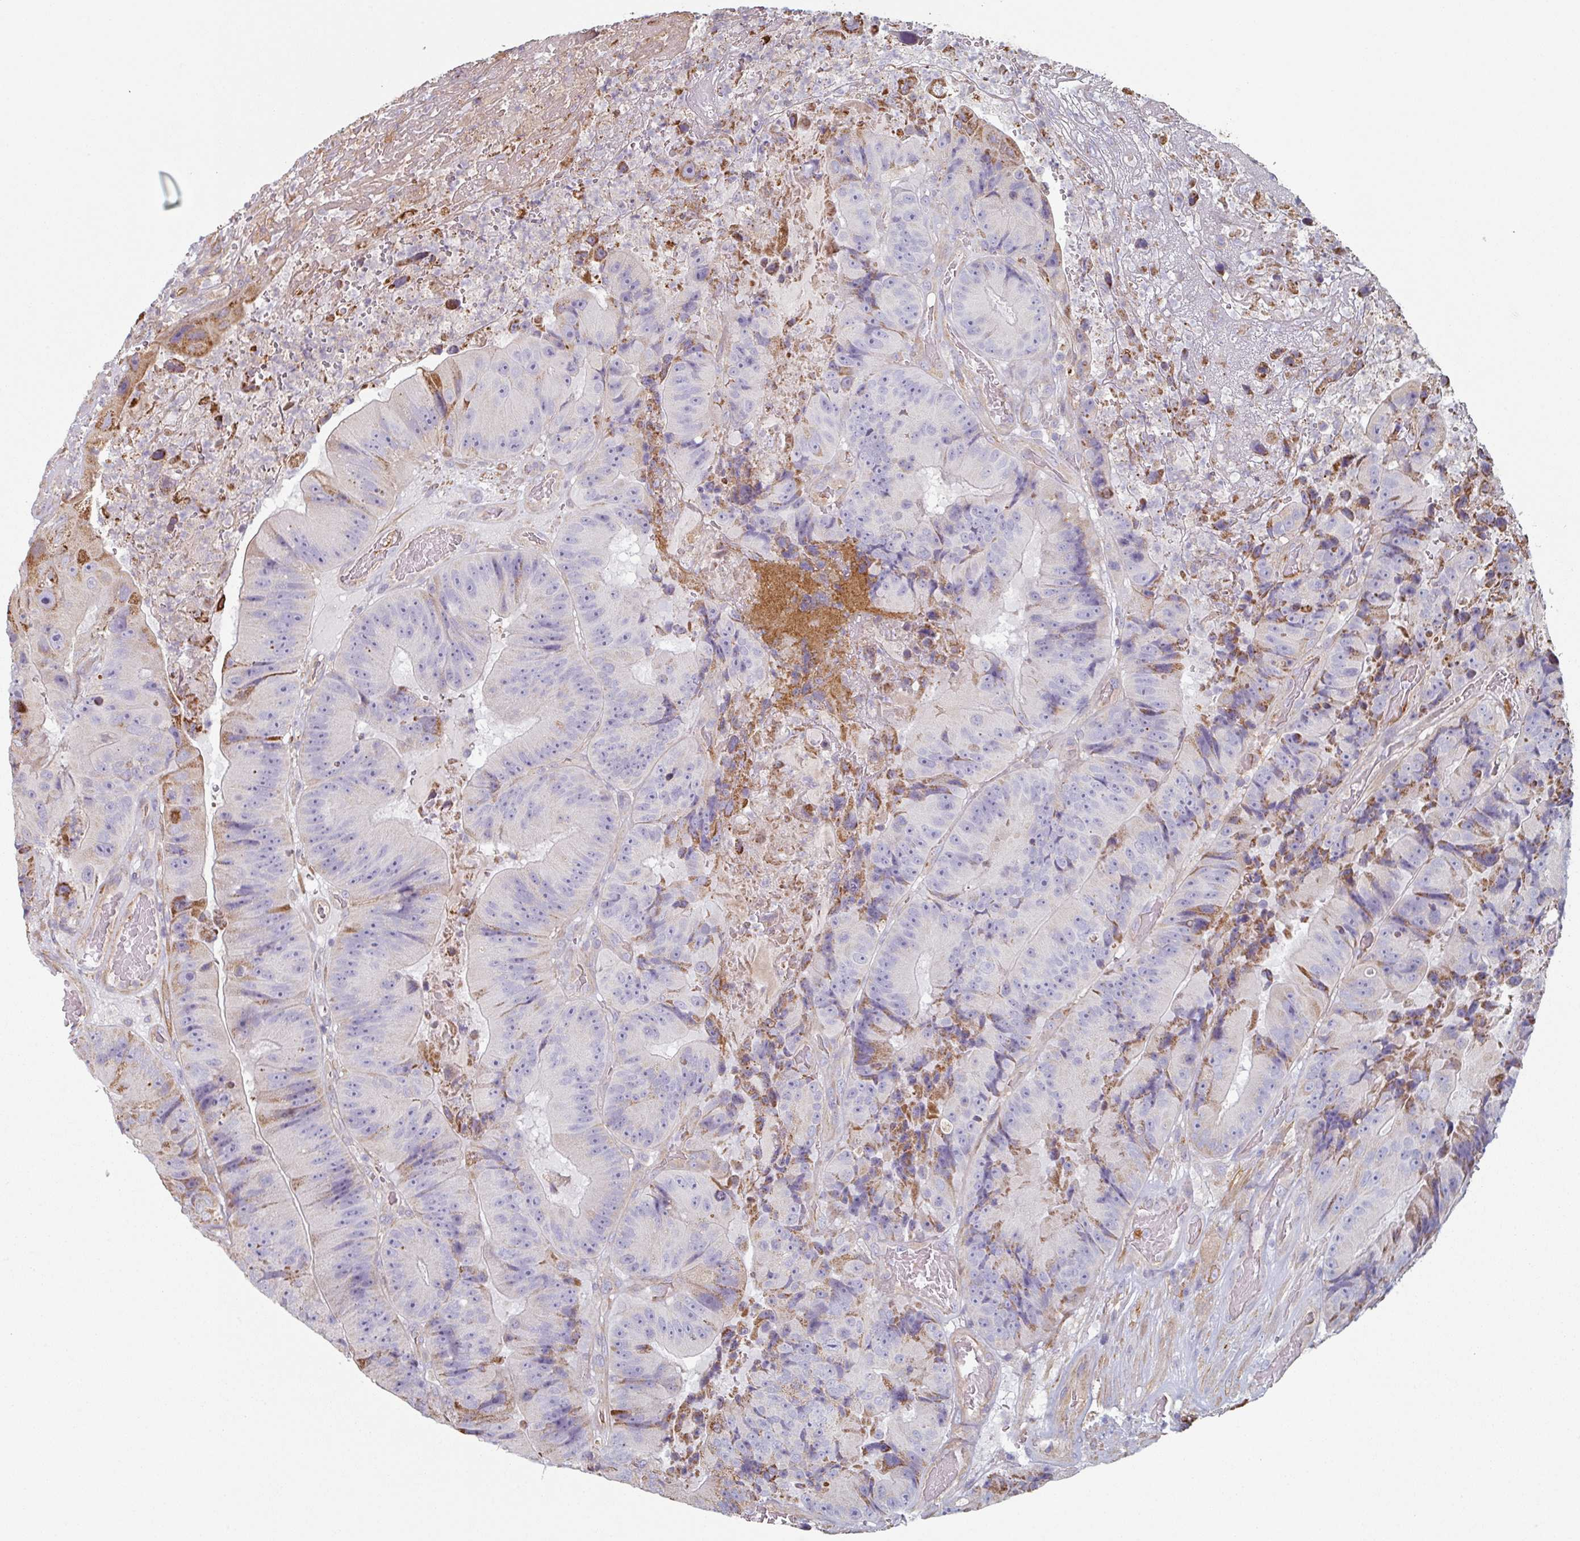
{"staining": {"intensity": "moderate", "quantity": "25%-75%", "location": "cytoplasmic/membranous"}, "tissue": "colorectal cancer", "cell_type": "Tumor cells", "image_type": "cancer", "snomed": [{"axis": "morphology", "description": "Adenocarcinoma, NOS"}, {"axis": "topography", "description": "Colon"}], "caption": "An immunohistochemistry micrograph of neoplastic tissue is shown. Protein staining in brown highlights moderate cytoplasmic/membranous positivity in colorectal cancer within tumor cells. Using DAB (3,3'-diaminobenzidine) (brown) and hematoxylin (blue) stains, captured at high magnification using brightfield microscopy.", "gene": "GSTA4", "patient": {"sex": "female", "age": 86}}